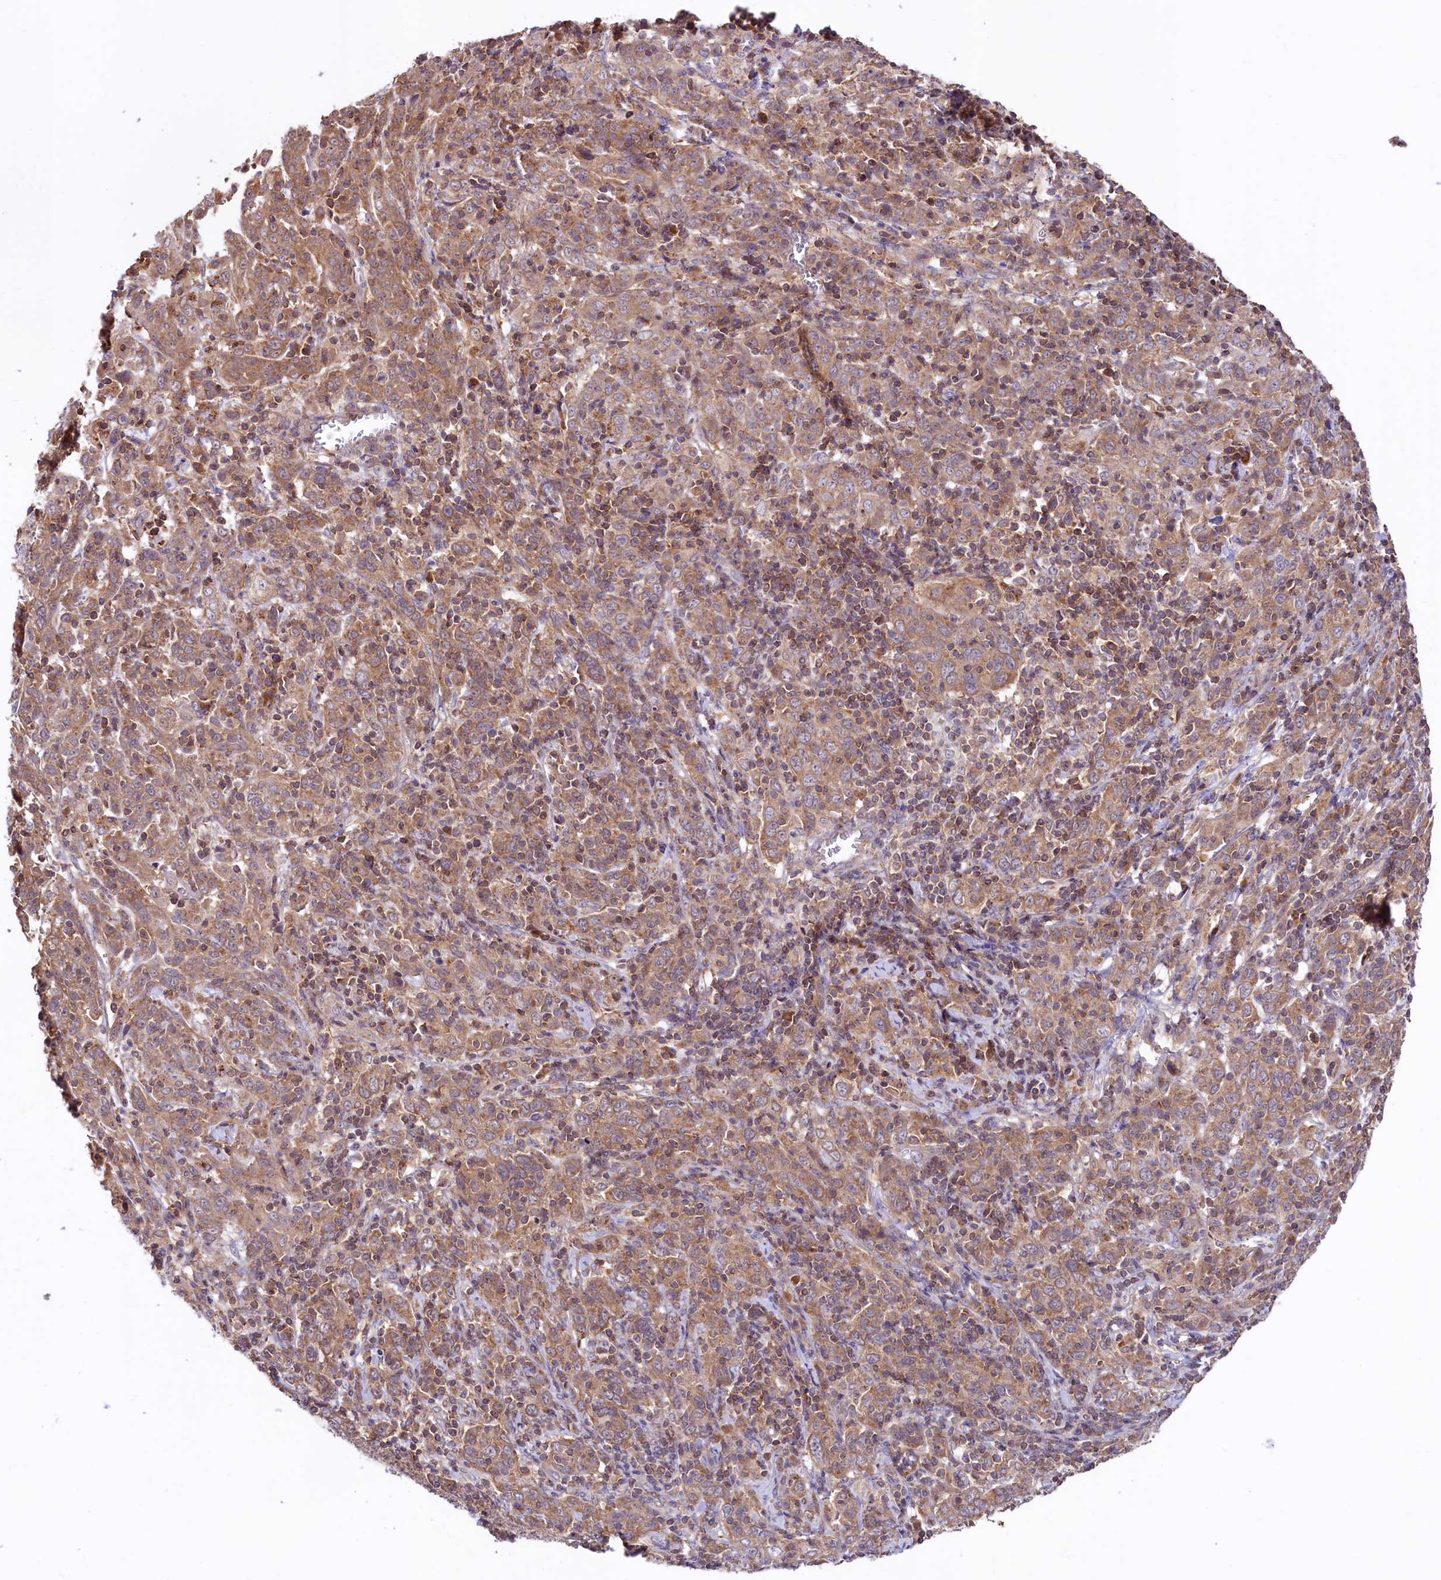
{"staining": {"intensity": "moderate", "quantity": ">75%", "location": "cytoplasmic/membranous"}, "tissue": "cervical cancer", "cell_type": "Tumor cells", "image_type": "cancer", "snomed": [{"axis": "morphology", "description": "Squamous cell carcinoma, NOS"}, {"axis": "topography", "description": "Cervix"}], "caption": "Cervical cancer stained for a protein (brown) reveals moderate cytoplasmic/membranous positive positivity in about >75% of tumor cells.", "gene": "CIAO3", "patient": {"sex": "female", "age": 67}}